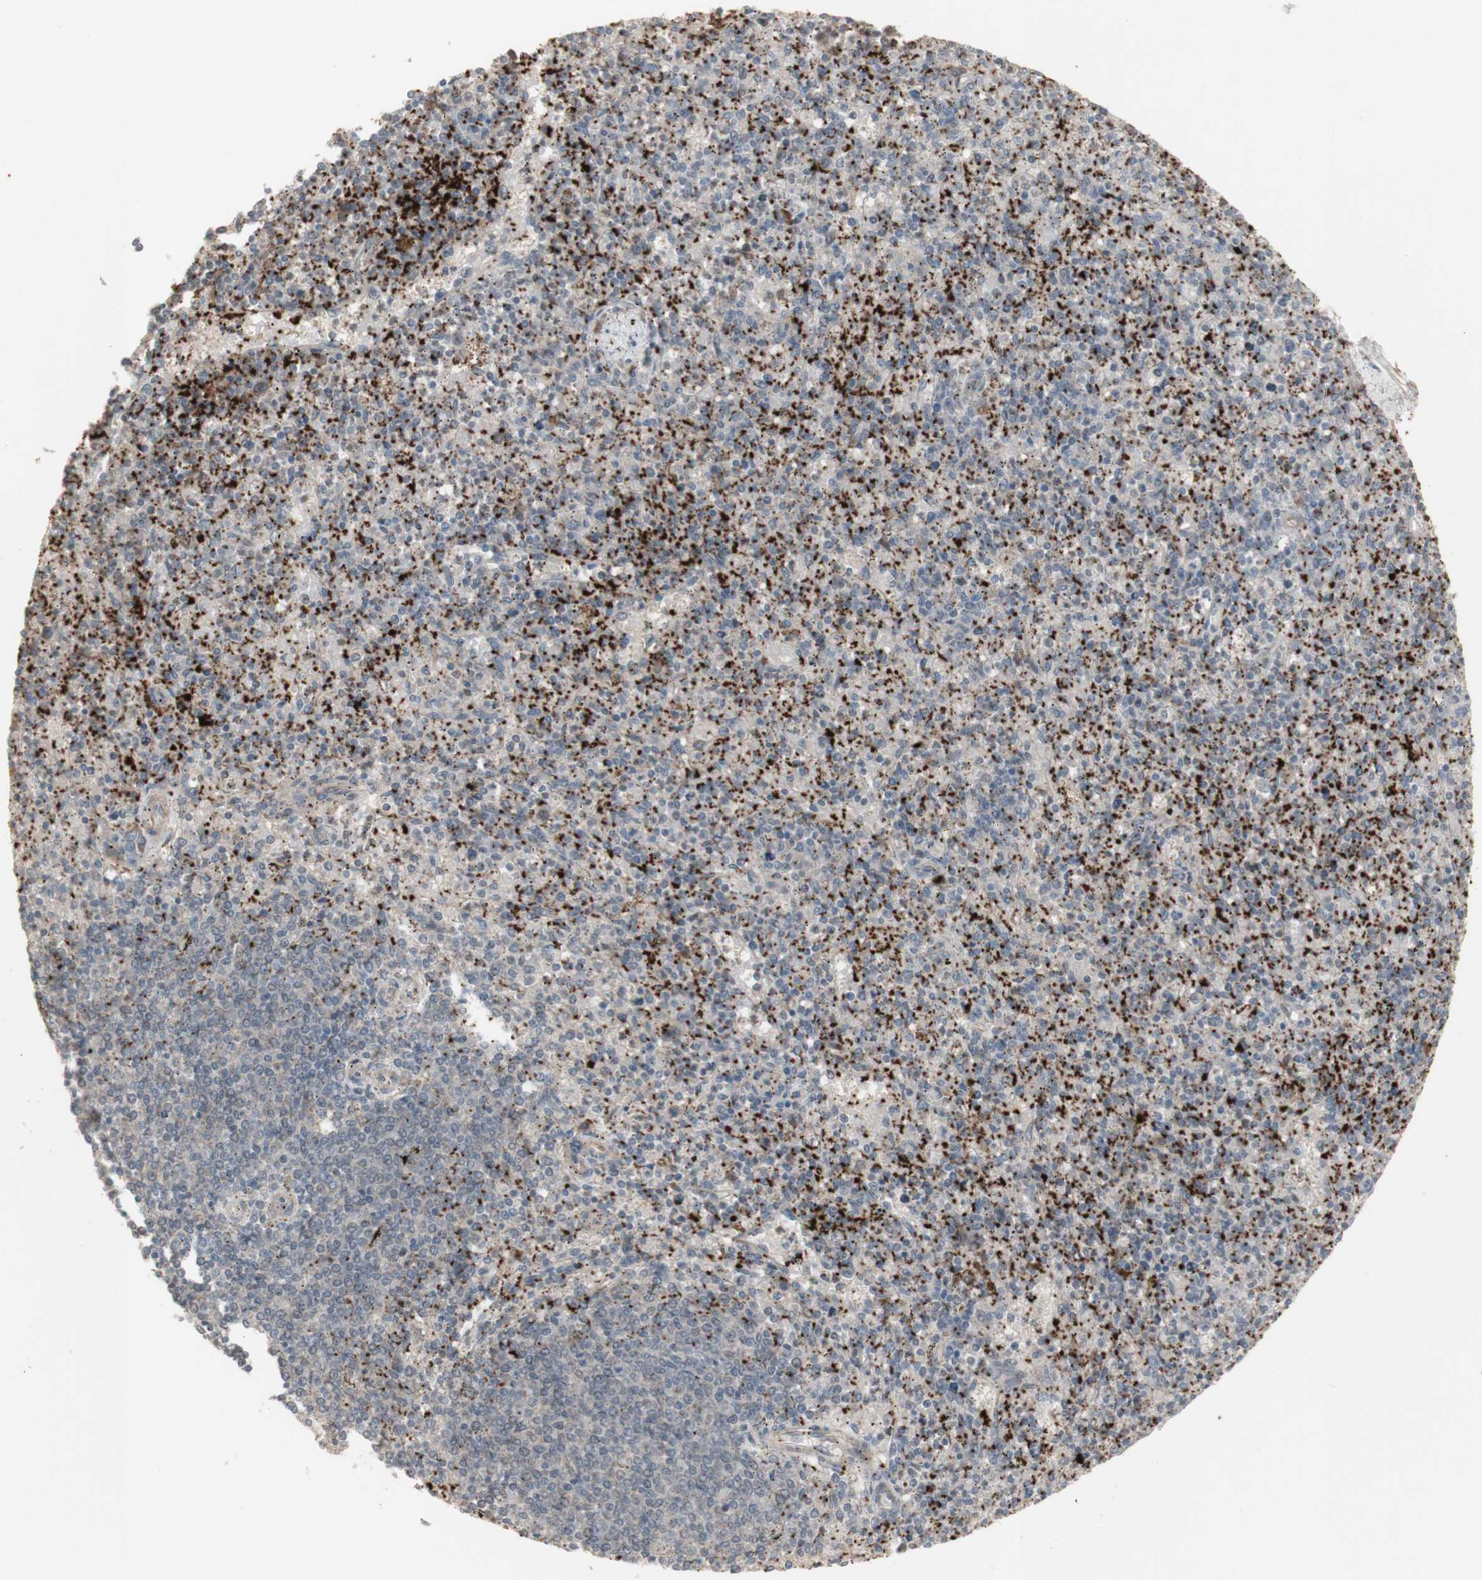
{"staining": {"intensity": "strong", "quantity": ">75%", "location": "cytoplasmic/membranous"}, "tissue": "spleen", "cell_type": "Cells in red pulp", "image_type": "normal", "snomed": [{"axis": "morphology", "description": "Normal tissue, NOS"}, {"axis": "topography", "description": "Spleen"}], "caption": "The photomicrograph displays staining of normal spleen, revealing strong cytoplasmic/membranous protein positivity (brown color) within cells in red pulp.", "gene": "ALOX12", "patient": {"sex": "male", "age": 72}}